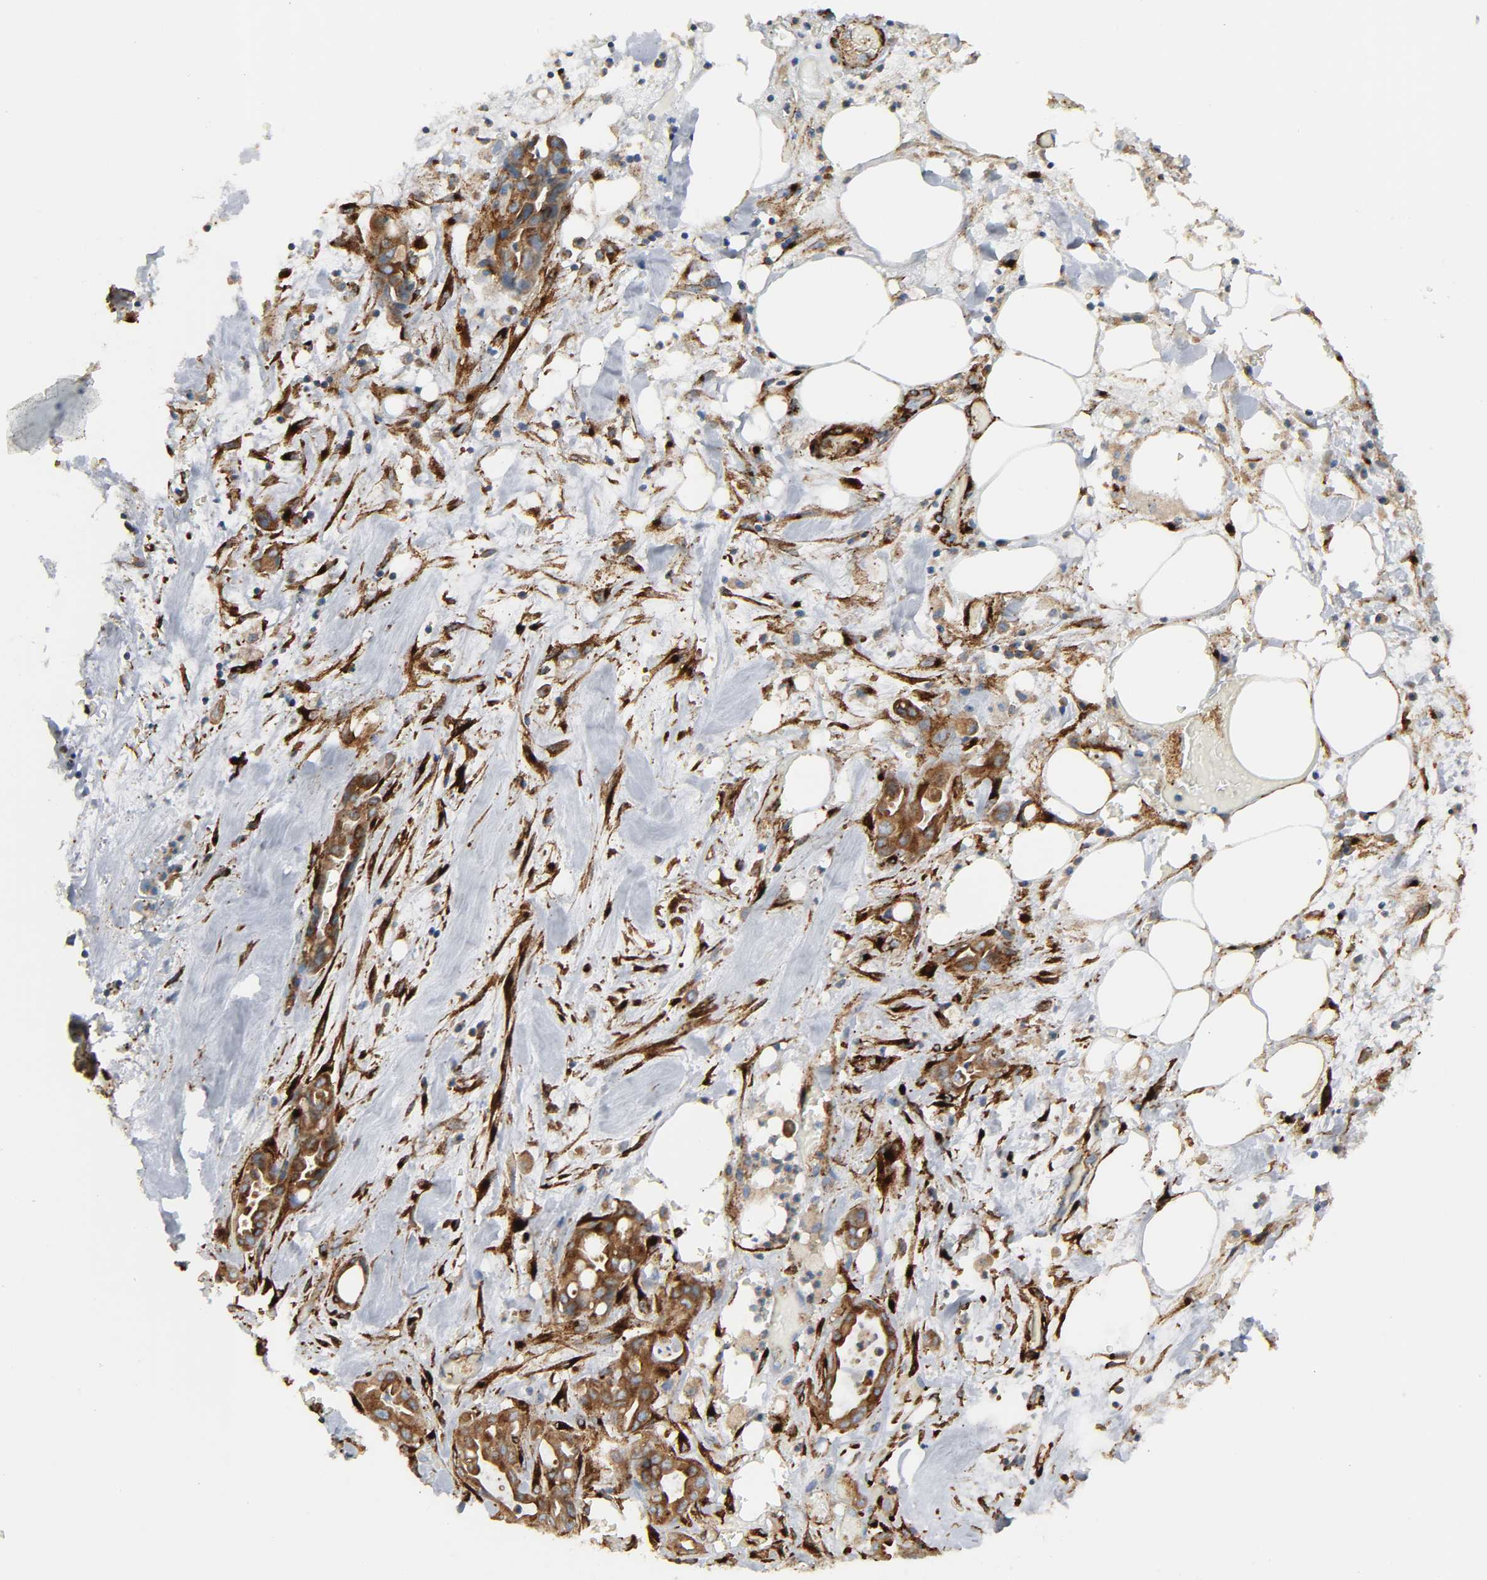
{"staining": {"intensity": "strong", "quantity": ">75%", "location": "cytoplasmic/membranous"}, "tissue": "liver cancer", "cell_type": "Tumor cells", "image_type": "cancer", "snomed": [{"axis": "morphology", "description": "Cholangiocarcinoma"}, {"axis": "topography", "description": "Liver"}], "caption": "Immunohistochemical staining of liver cancer displays high levels of strong cytoplasmic/membranous protein expression in about >75% of tumor cells. (DAB (3,3'-diaminobenzidine) = brown stain, brightfield microscopy at high magnification).", "gene": "ARHGAP1", "patient": {"sex": "female", "age": 68}}